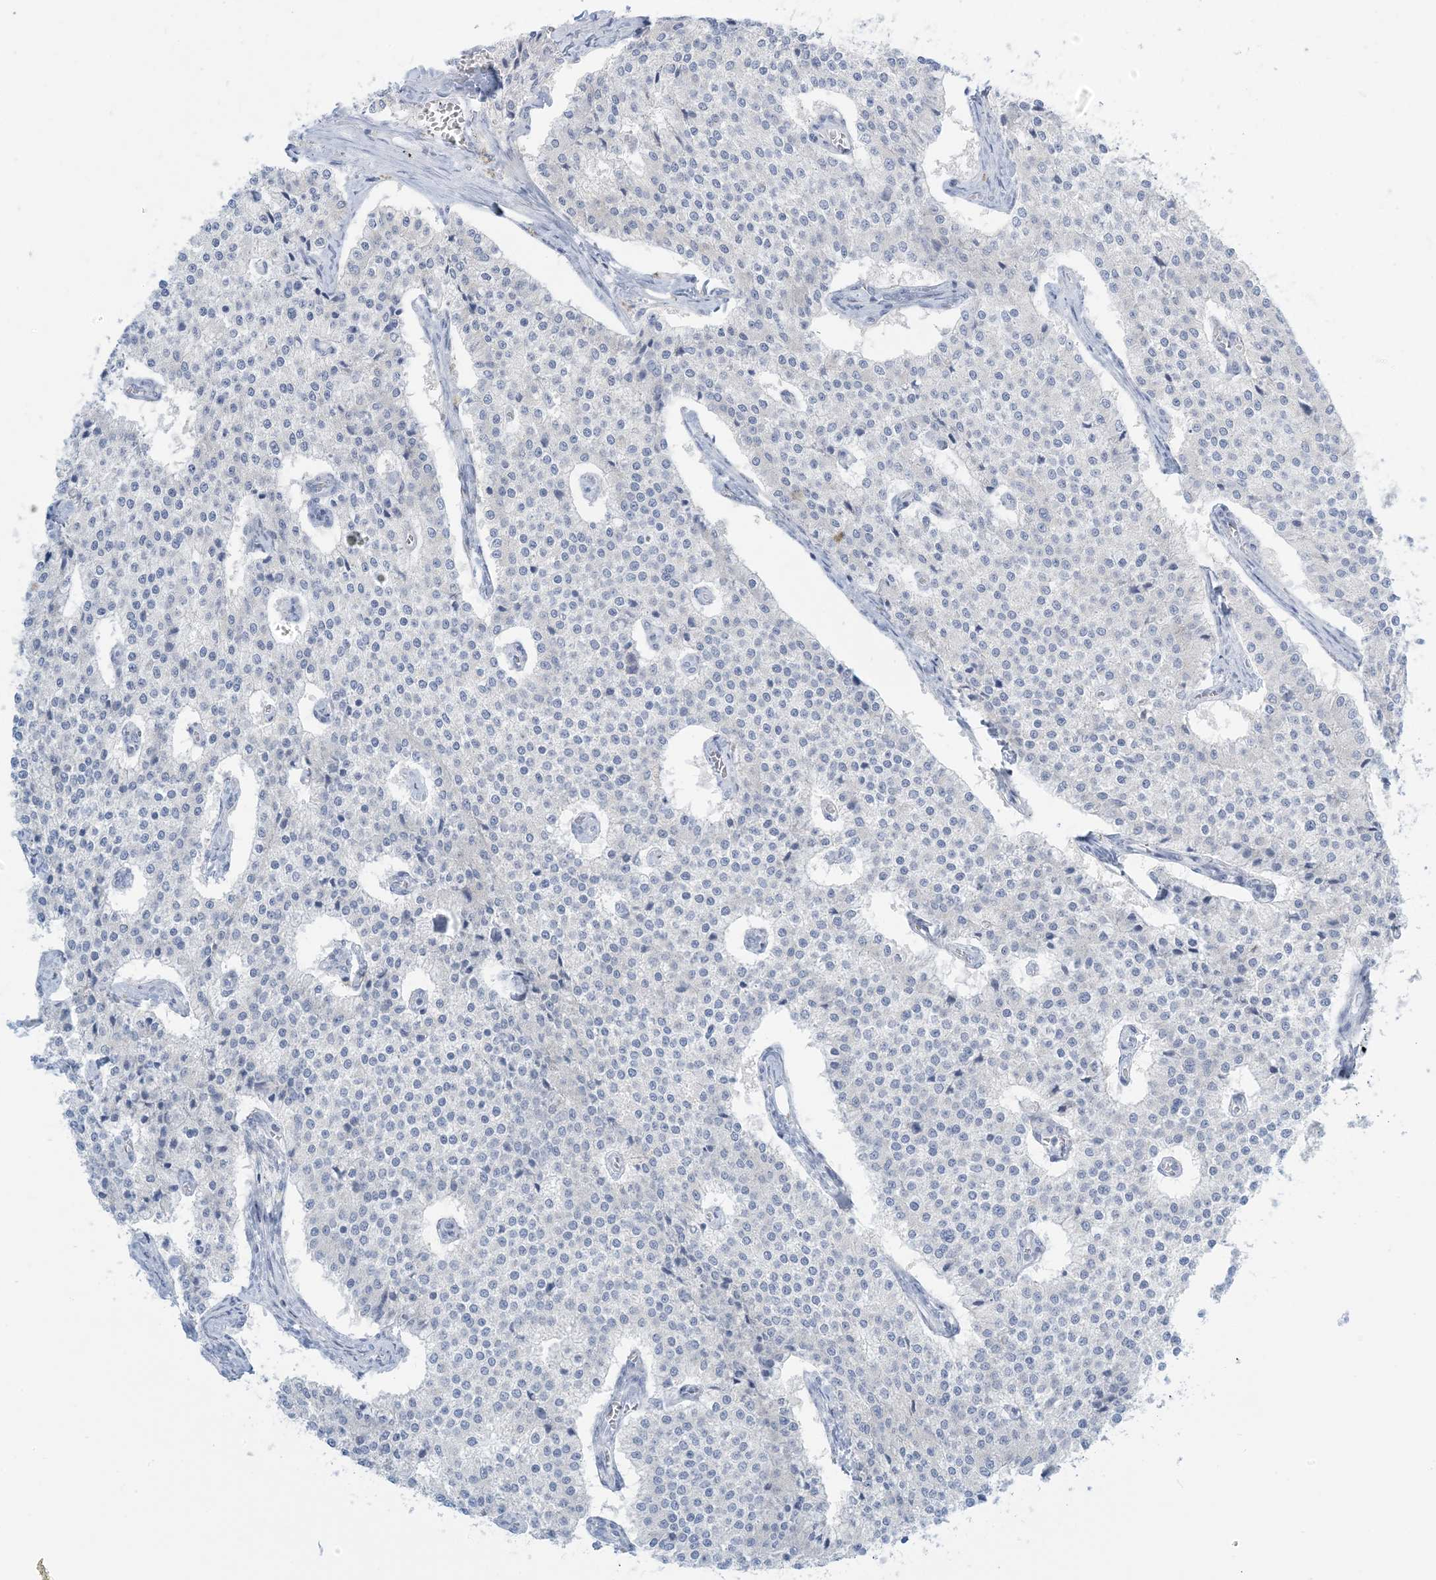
{"staining": {"intensity": "negative", "quantity": "none", "location": "none"}, "tissue": "carcinoid", "cell_type": "Tumor cells", "image_type": "cancer", "snomed": [{"axis": "morphology", "description": "Carcinoid, malignant, NOS"}, {"axis": "topography", "description": "Colon"}], "caption": "A high-resolution image shows IHC staining of malignant carcinoid, which exhibits no significant positivity in tumor cells.", "gene": "ZDHHC4", "patient": {"sex": "female", "age": 52}}